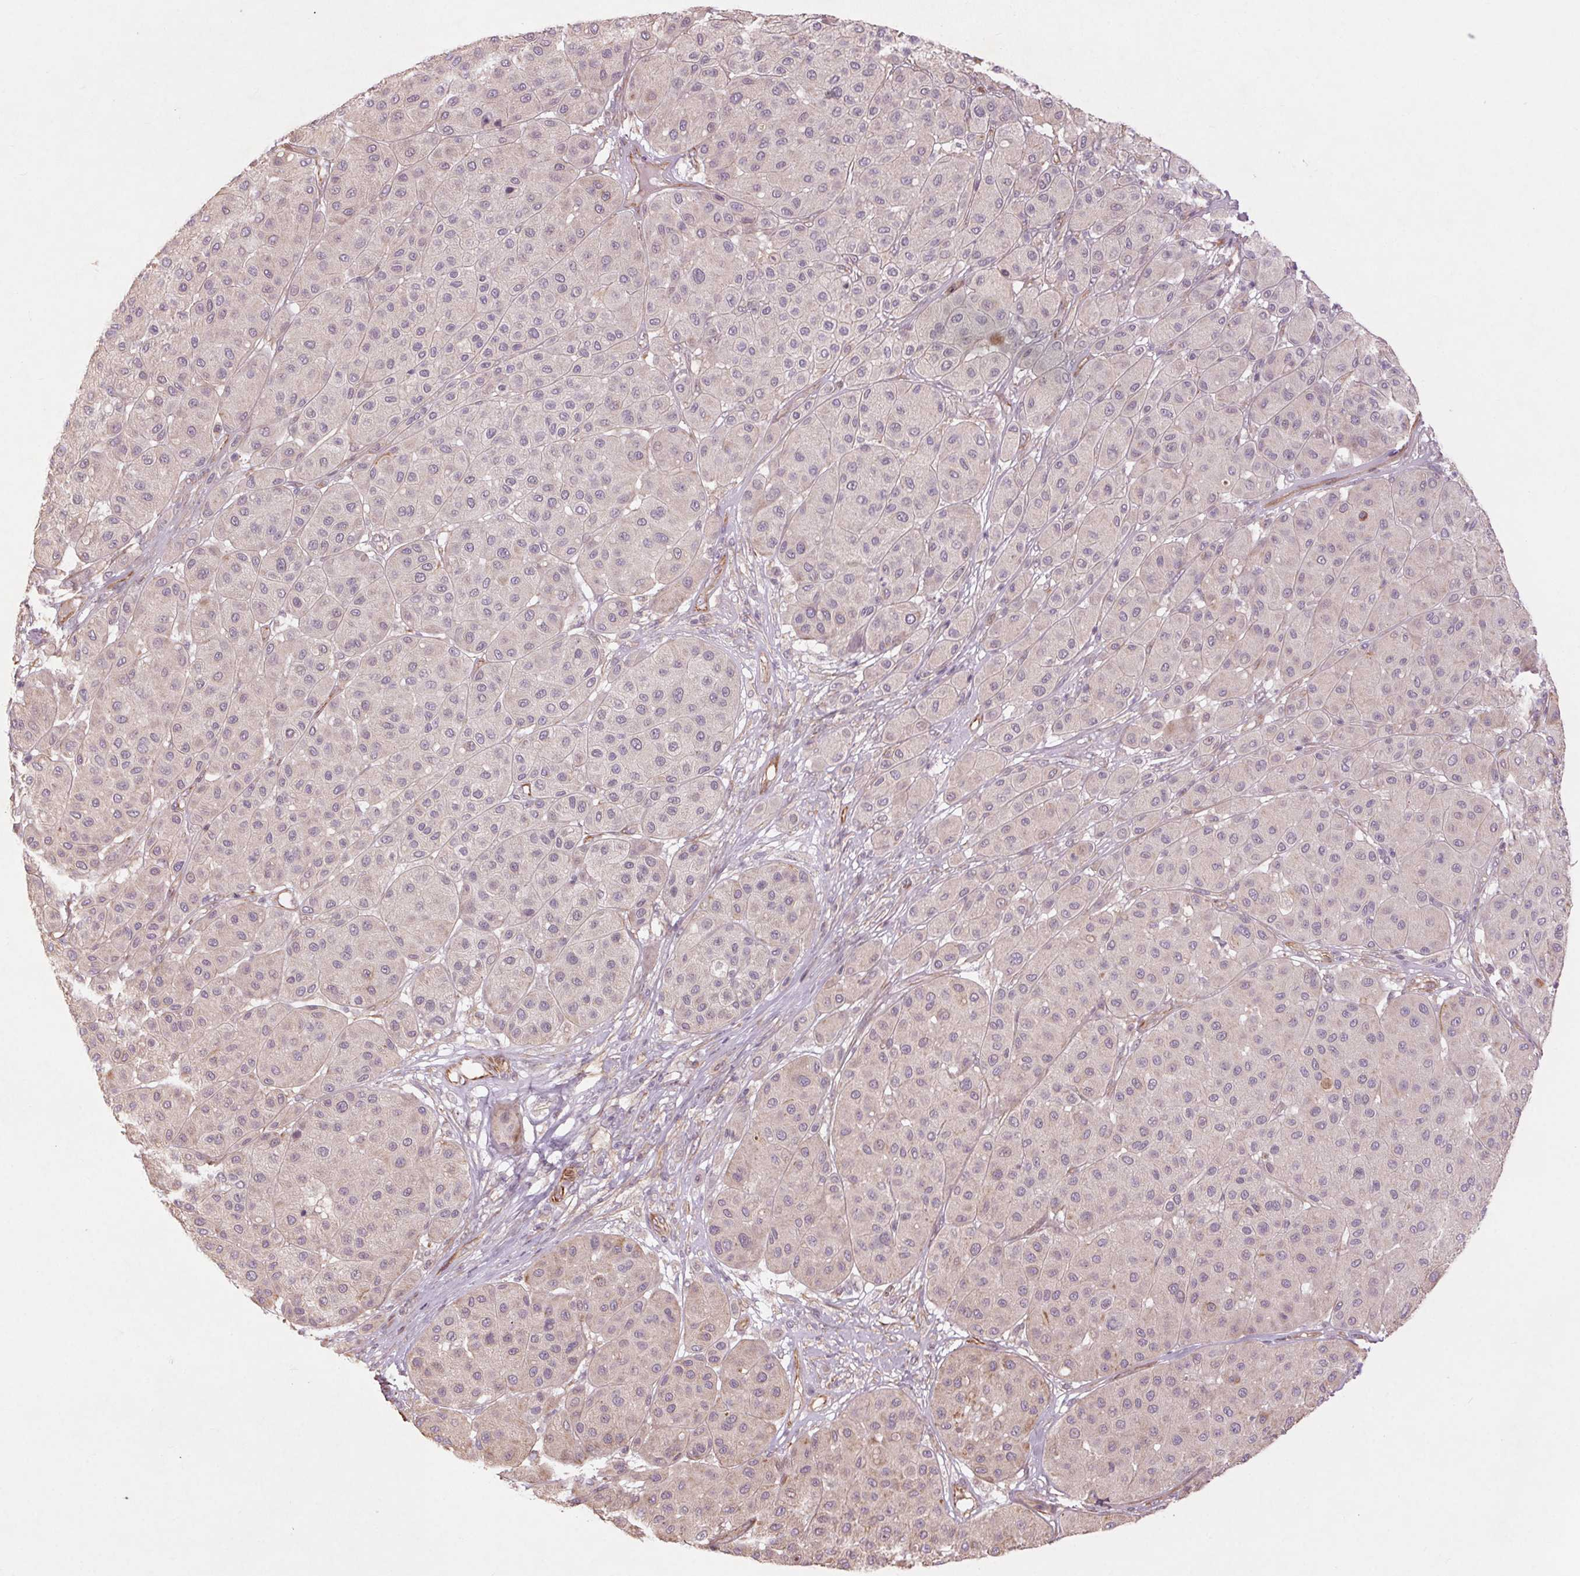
{"staining": {"intensity": "negative", "quantity": "none", "location": "none"}, "tissue": "melanoma", "cell_type": "Tumor cells", "image_type": "cancer", "snomed": [{"axis": "morphology", "description": "Malignant melanoma, Metastatic site"}, {"axis": "topography", "description": "Smooth muscle"}], "caption": "DAB (3,3'-diaminobenzidine) immunohistochemical staining of malignant melanoma (metastatic site) displays no significant staining in tumor cells.", "gene": "CCSER1", "patient": {"sex": "male", "age": 41}}